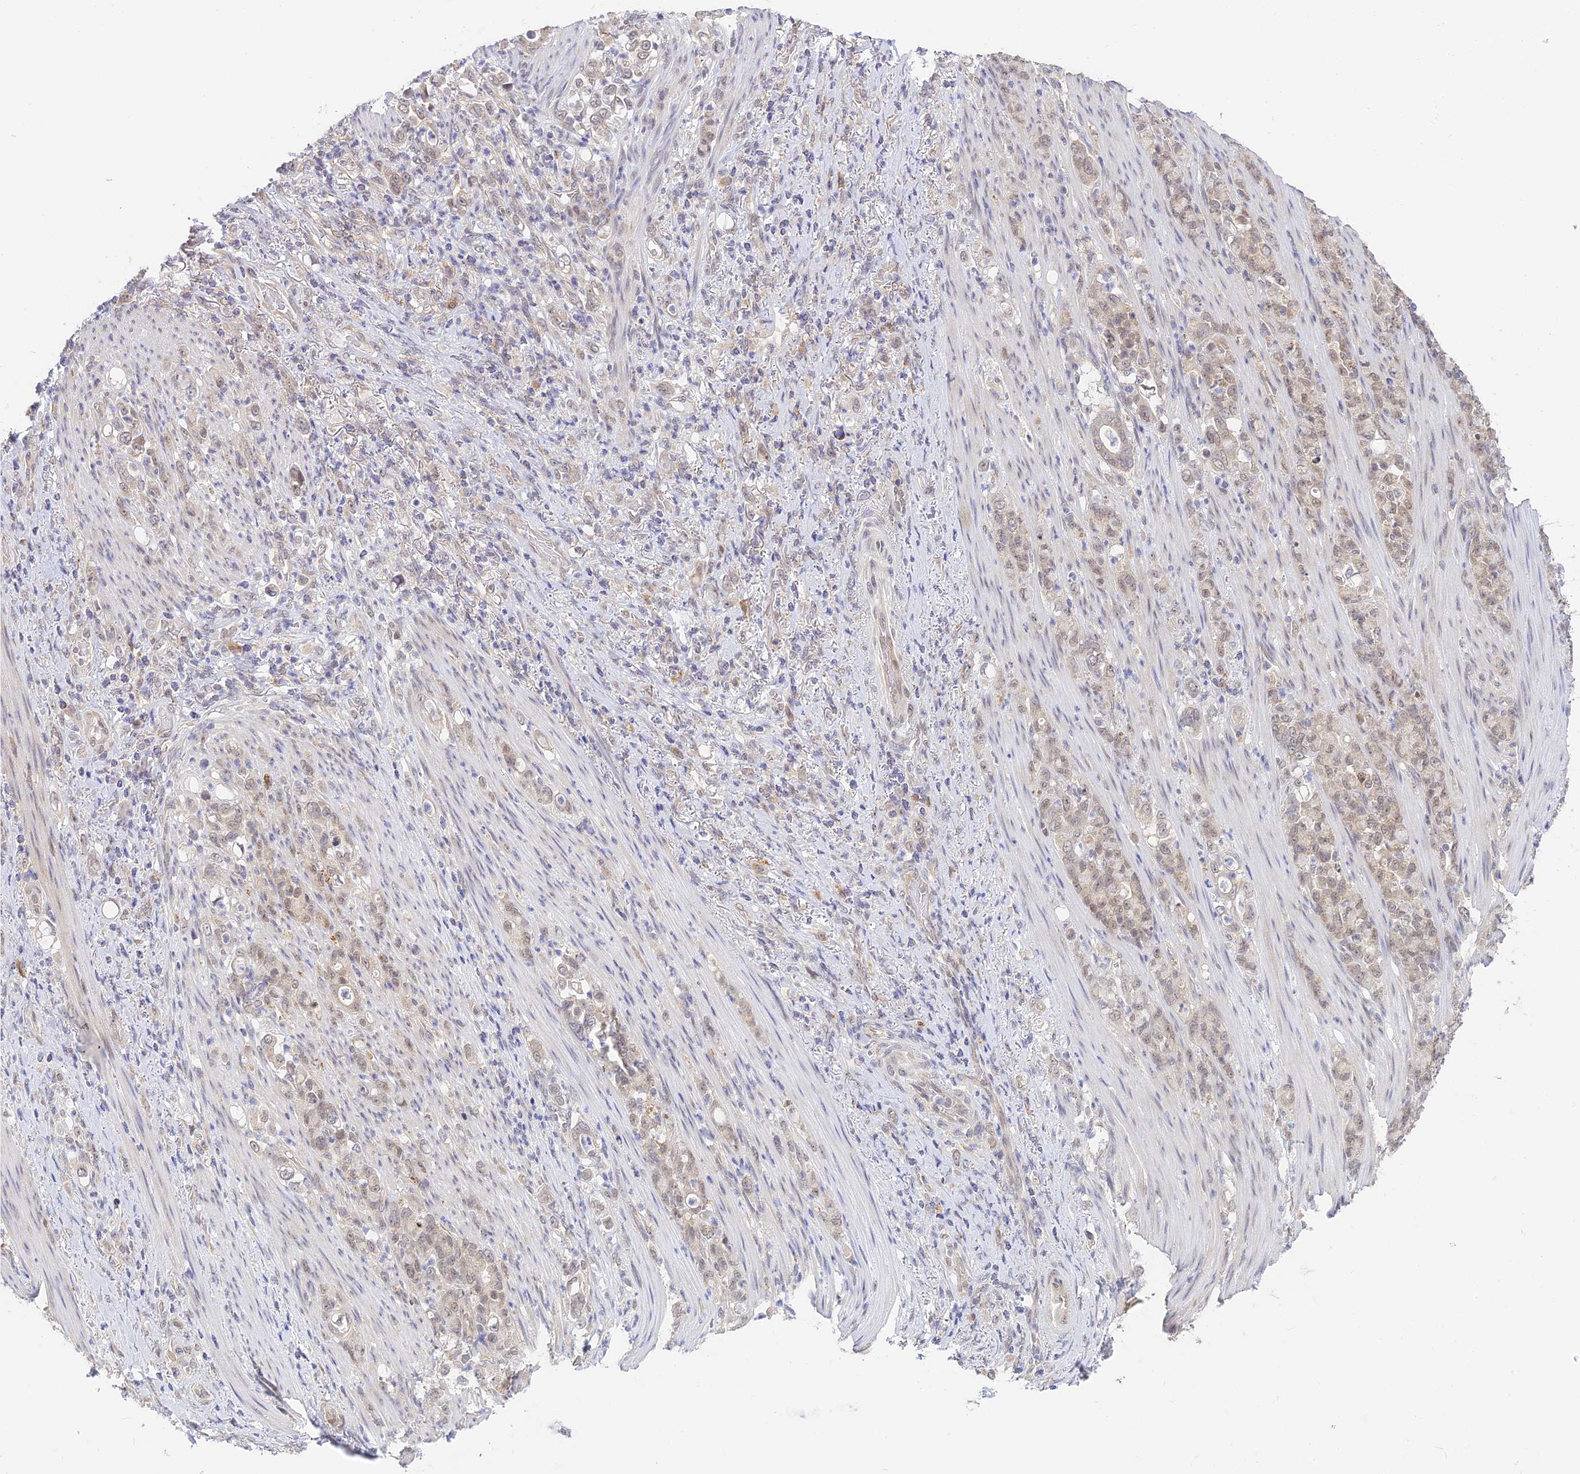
{"staining": {"intensity": "weak", "quantity": "25%-75%", "location": "nuclear"}, "tissue": "stomach cancer", "cell_type": "Tumor cells", "image_type": "cancer", "snomed": [{"axis": "morphology", "description": "Normal tissue, NOS"}, {"axis": "morphology", "description": "Adenocarcinoma, NOS"}, {"axis": "topography", "description": "Stomach"}], "caption": "This histopathology image displays stomach cancer (adenocarcinoma) stained with IHC to label a protein in brown. The nuclear of tumor cells show weak positivity for the protein. Nuclei are counter-stained blue.", "gene": "SKIC8", "patient": {"sex": "female", "age": 79}}